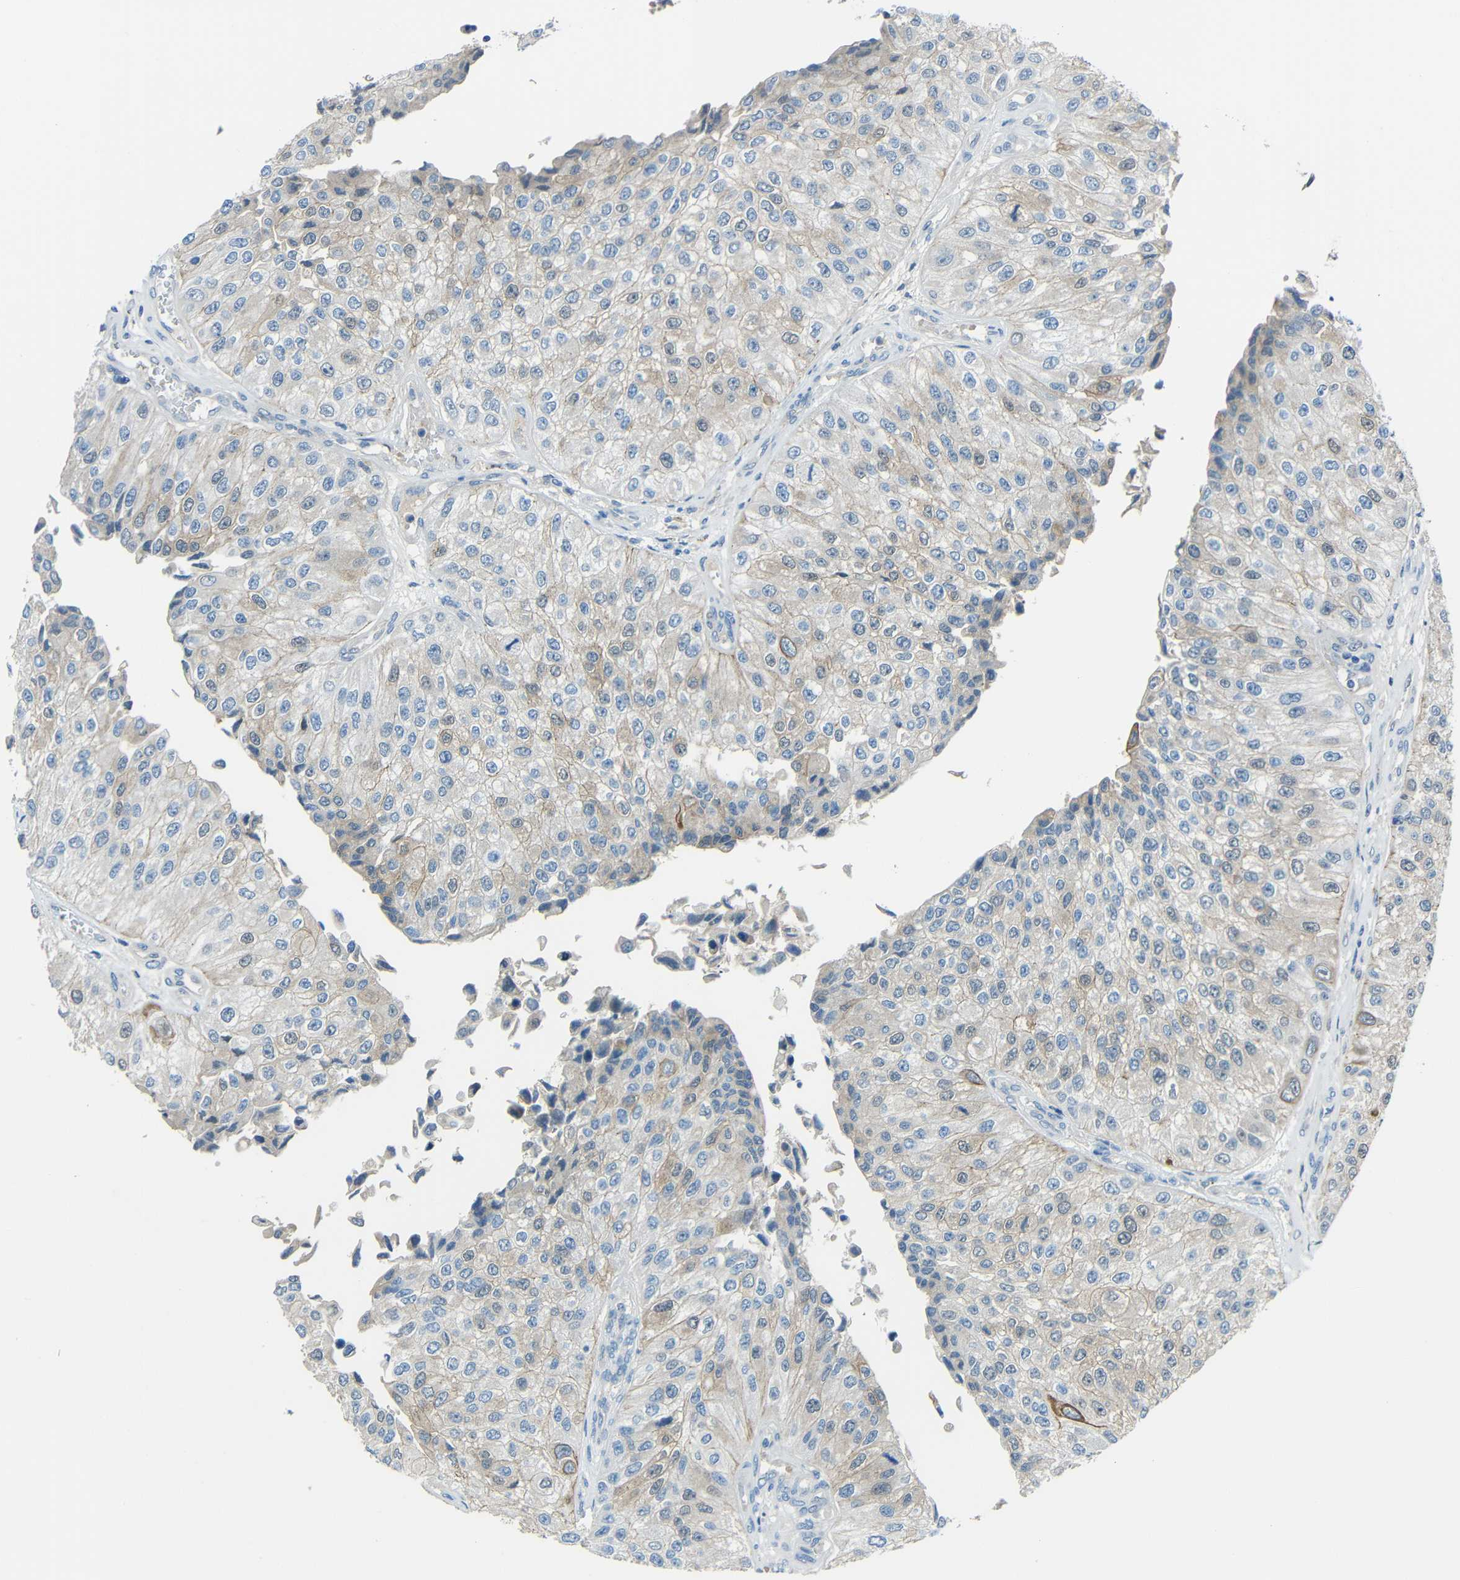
{"staining": {"intensity": "weak", "quantity": "<25%", "location": "cytoplasmic/membranous"}, "tissue": "urothelial cancer", "cell_type": "Tumor cells", "image_type": "cancer", "snomed": [{"axis": "morphology", "description": "Urothelial carcinoma, High grade"}, {"axis": "topography", "description": "Kidney"}, {"axis": "topography", "description": "Urinary bladder"}], "caption": "High magnification brightfield microscopy of urothelial cancer stained with DAB (brown) and counterstained with hematoxylin (blue): tumor cells show no significant staining.", "gene": "DCLK1", "patient": {"sex": "male", "age": 77}}